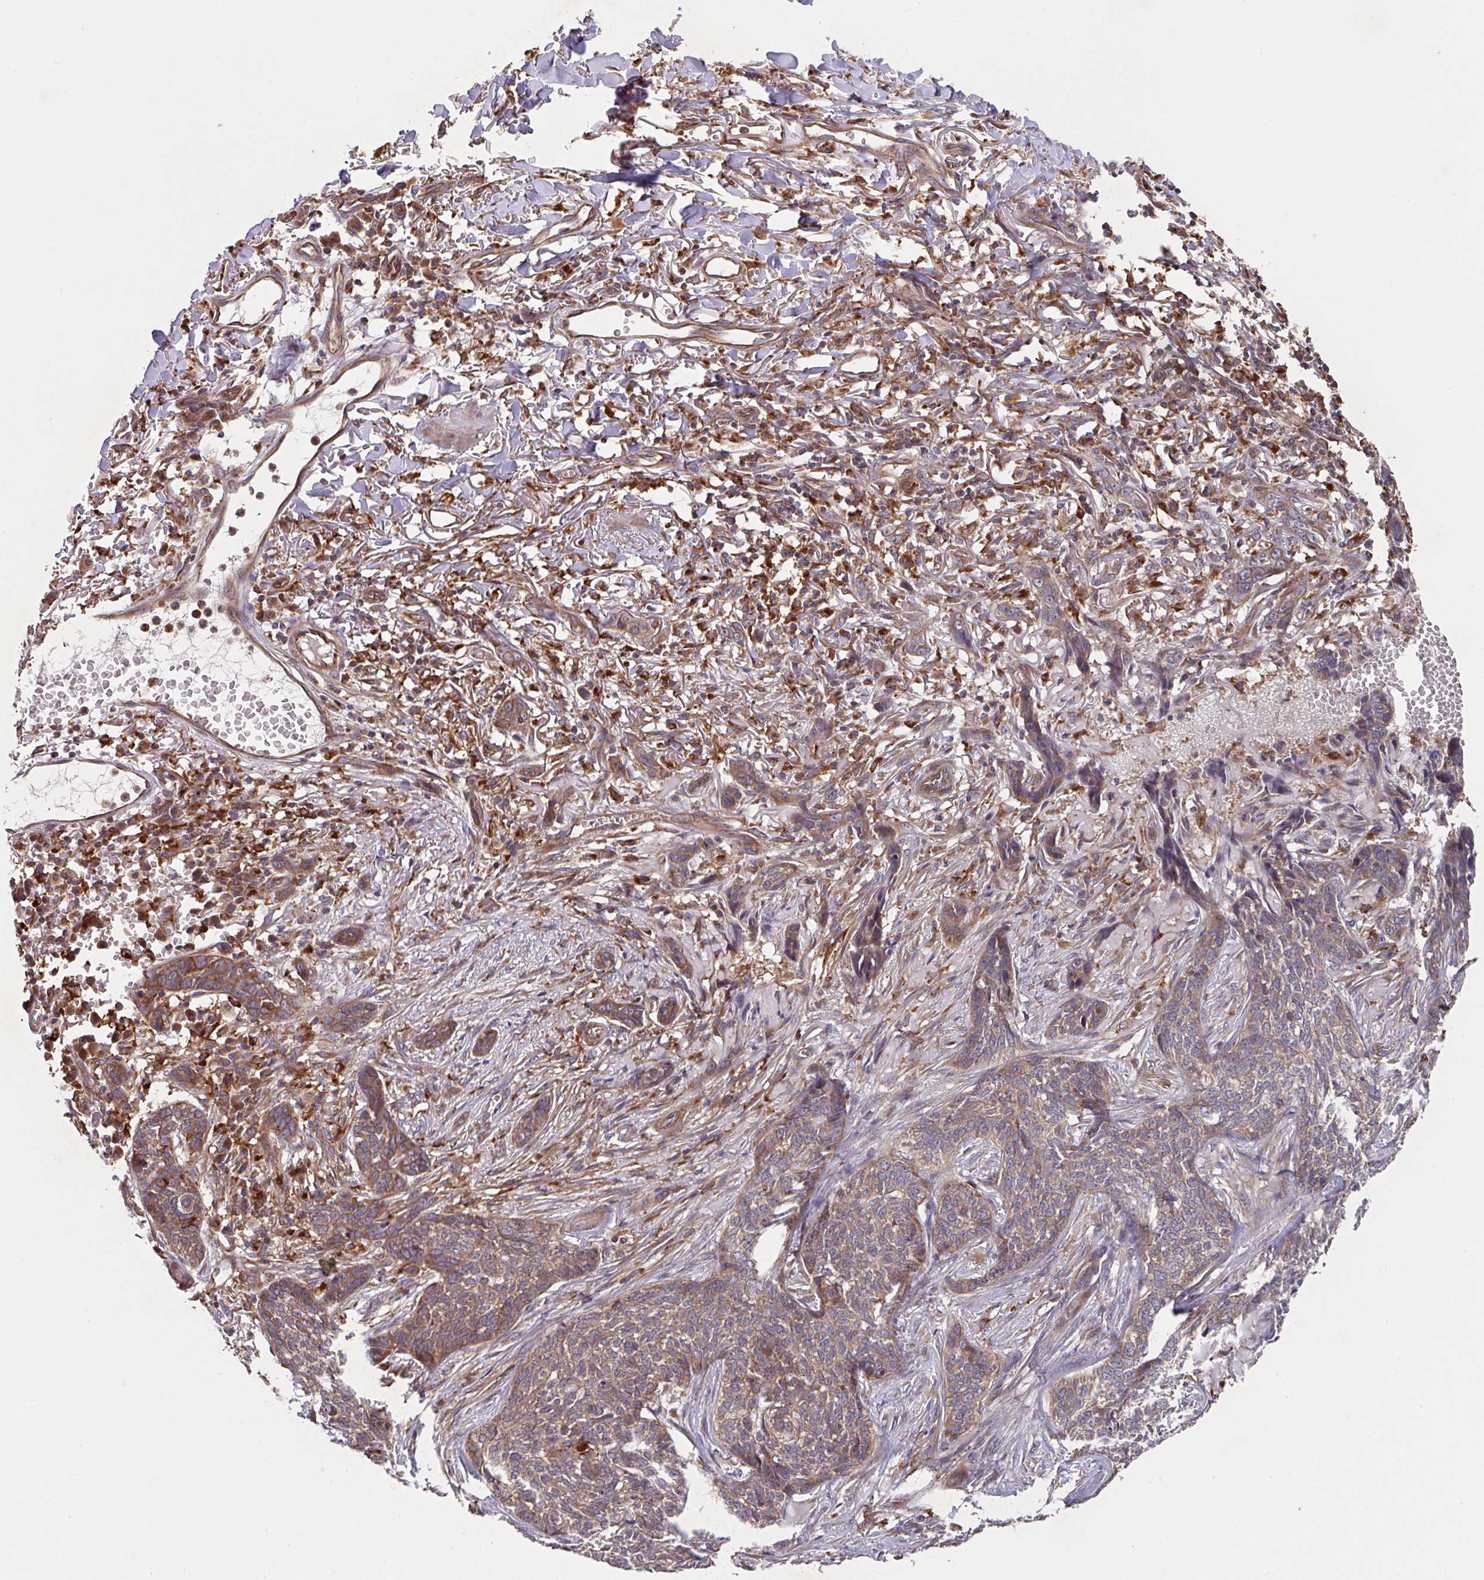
{"staining": {"intensity": "moderate", "quantity": ">75%", "location": "cytoplasmic/membranous"}, "tissue": "skin cancer", "cell_type": "Tumor cells", "image_type": "cancer", "snomed": [{"axis": "morphology", "description": "Basal cell carcinoma"}, {"axis": "topography", "description": "Skin"}], "caption": "Basal cell carcinoma (skin) stained with a protein marker reveals moderate staining in tumor cells.", "gene": "TRIM14", "patient": {"sex": "male", "age": 85}}